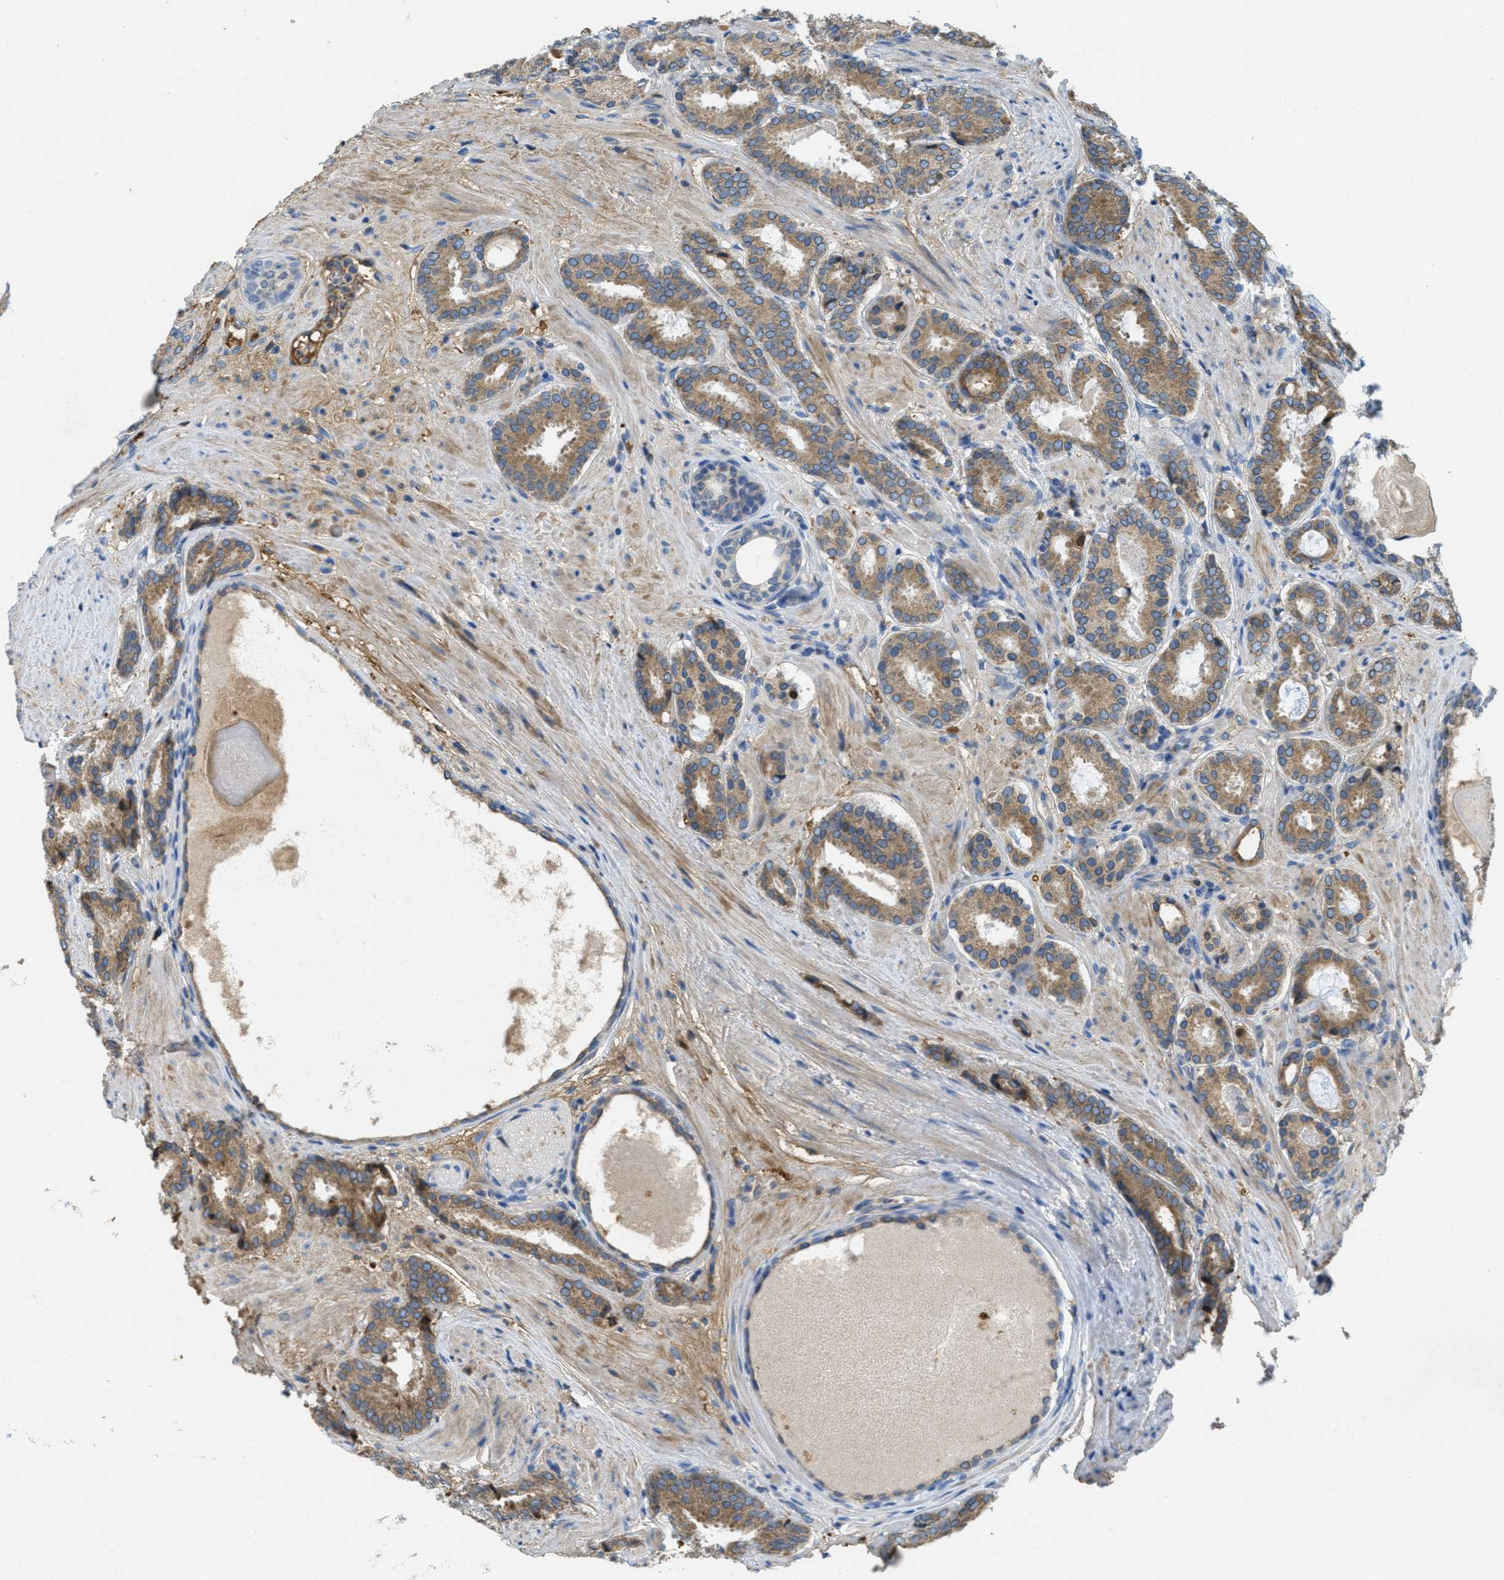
{"staining": {"intensity": "moderate", "quantity": ">75%", "location": "cytoplasmic/membranous"}, "tissue": "prostate cancer", "cell_type": "Tumor cells", "image_type": "cancer", "snomed": [{"axis": "morphology", "description": "Adenocarcinoma, Low grade"}, {"axis": "topography", "description": "Prostate"}], "caption": "A brown stain highlights moderate cytoplasmic/membranous positivity of a protein in adenocarcinoma (low-grade) (prostate) tumor cells.", "gene": "MPDU1", "patient": {"sex": "male", "age": 69}}